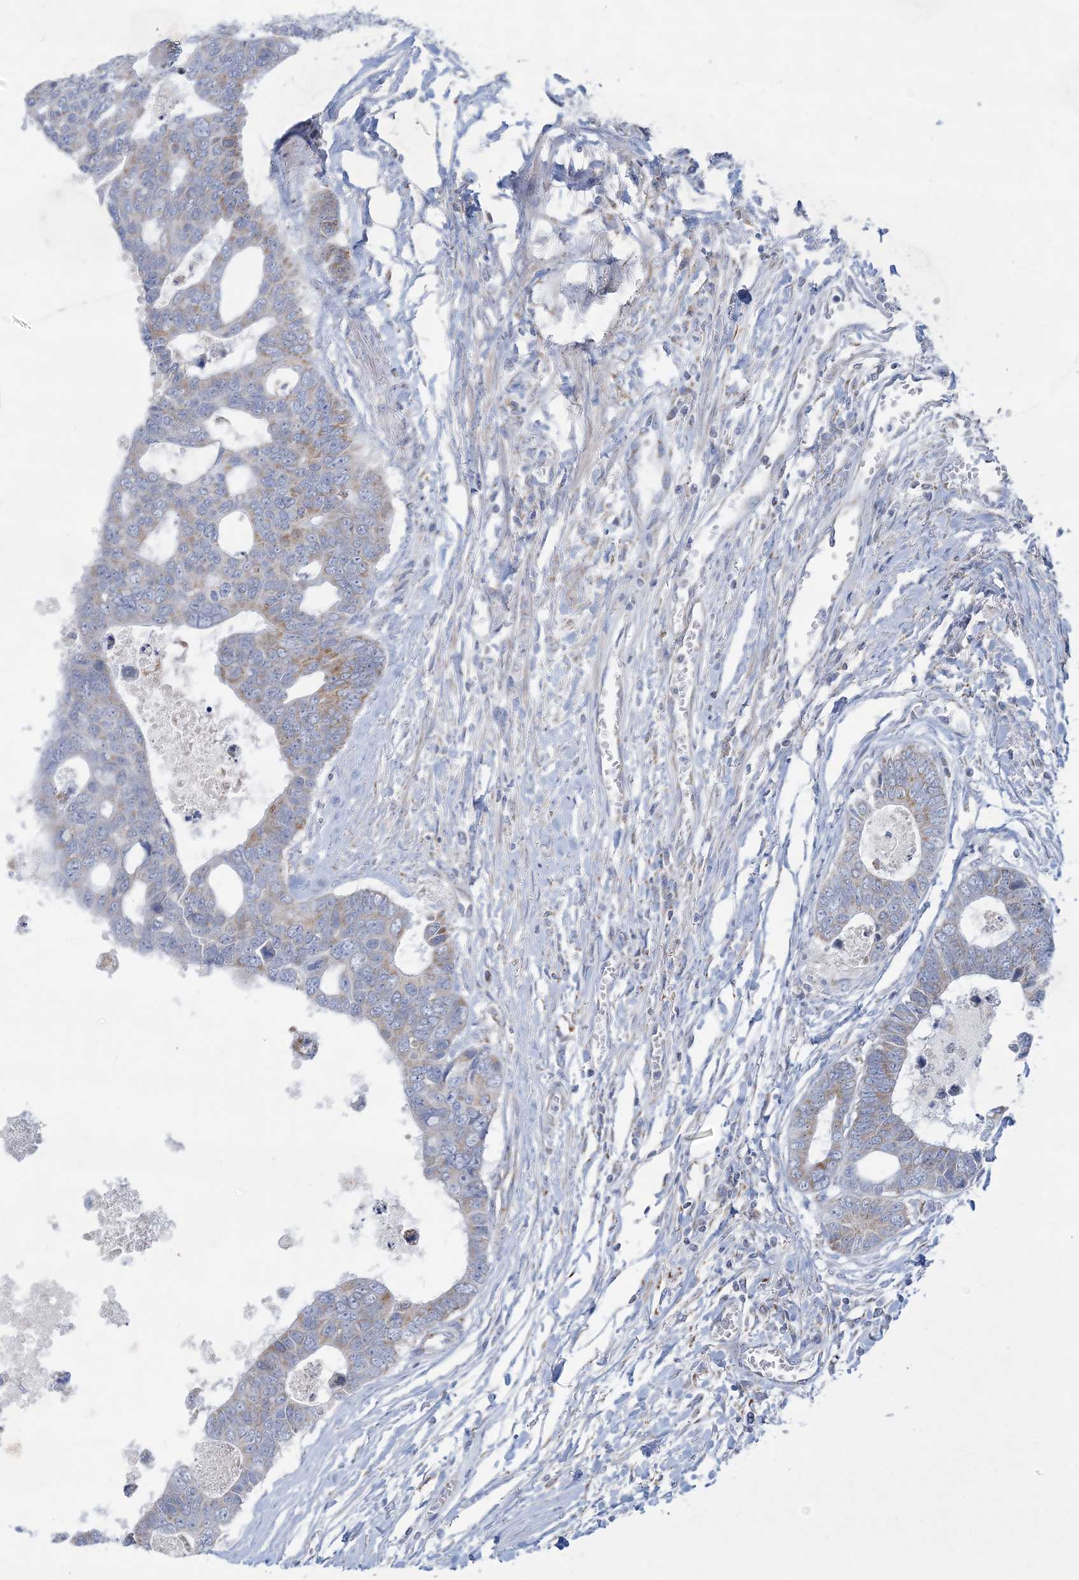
{"staining": {"intensity": "weak", "quantity": "<25%", "location": "cytoplasmic/membranous"}, "tissue": "colorectal cancer", "cell_type": "Tumor cells", "image_type": "cancer", "snomed": [{"axis": "morphology", "description": "Adenocarcinoma, NOS"}, {"axis": "topography", "description": "Rectum"}], "caption": "The histopathology image reveals no significant expression in tumor cells of adenocarcinoma (colorectal).", "gene": "TBC1D7", "patient": {"sex": "male", "age": 84}}